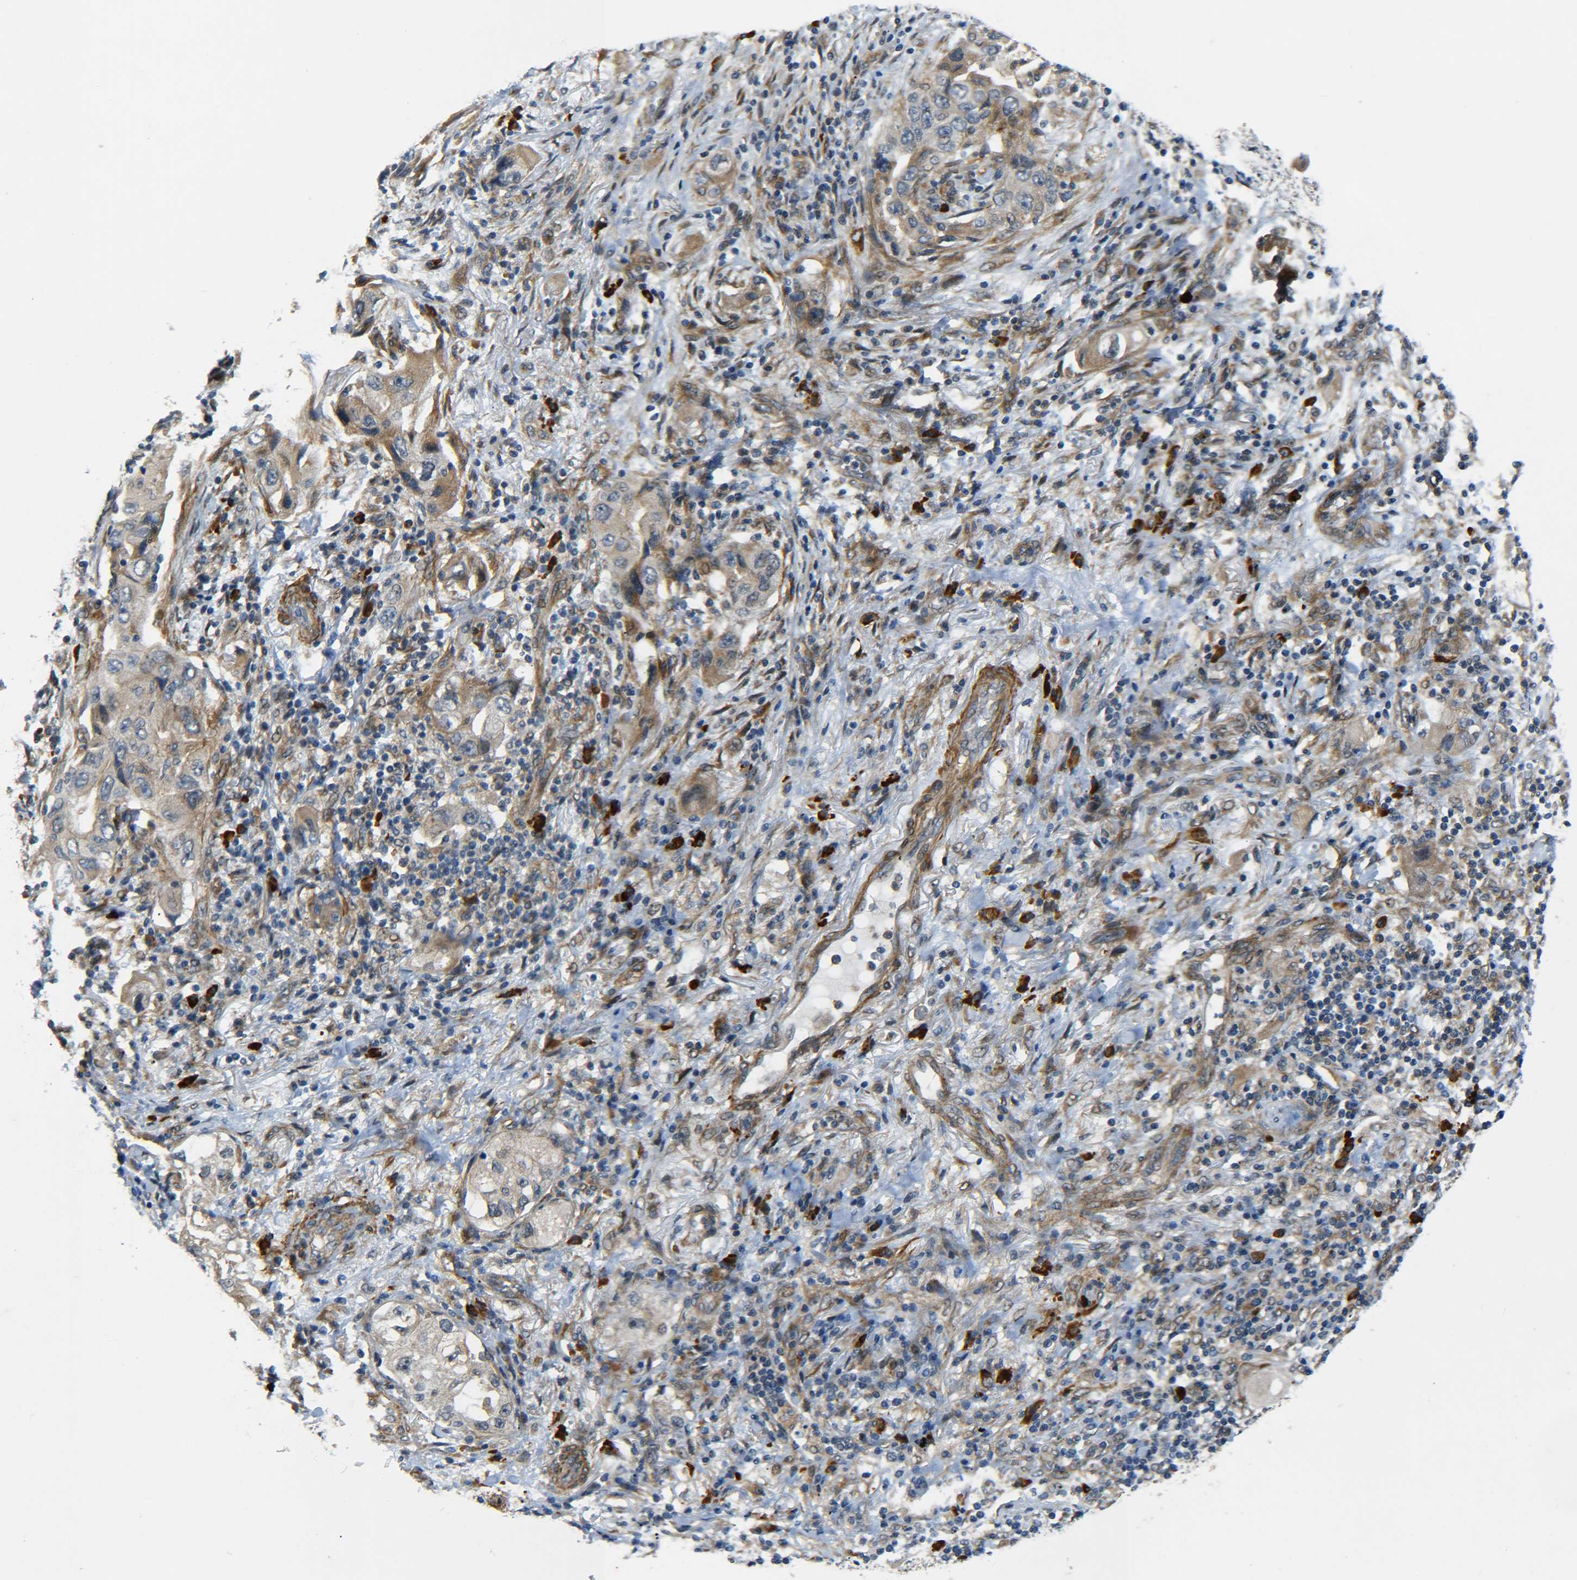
{"staining": {"intensity": "moderate", "quantity": ">75%", "location": "cytoplasmic/membranous"}, "tissue": "lung cancer", "cell_type": "Tumor cells", "image_type": "cancer", "snomed": [{"axis": "morphology", "description": "Adenocarcinoma, NOS"}, {"axis": "topography", "description": "Lung"}], "caption": "Protein analysis of adenocarcinoma (lung) tissue reveals moderate cytoplasmic/membranous positivity in approximately >75% of tumor cells. (IHC, brightfield microscopy, high magnification).", "gene": "MEIS1", "patient": {"sex": "female", "age": 65}}